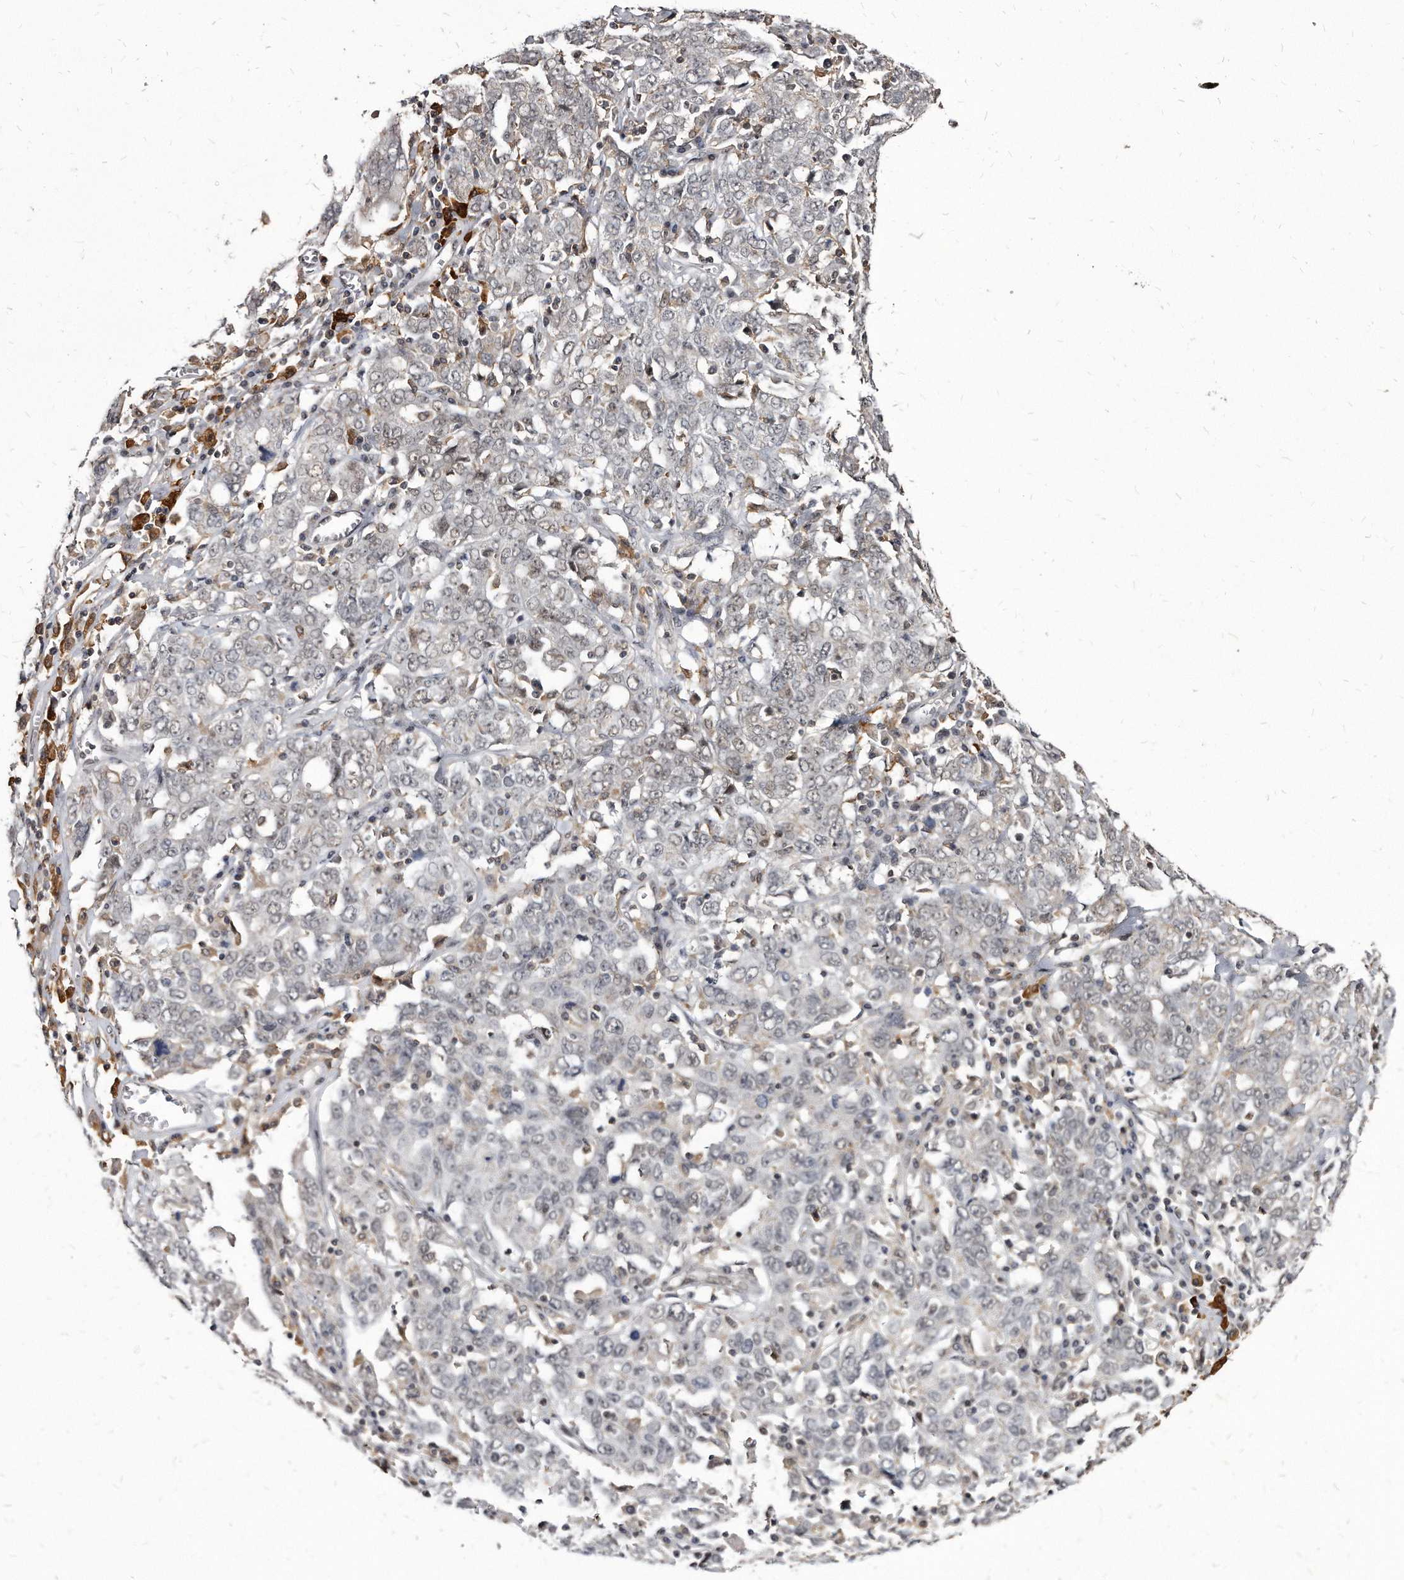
{"staining": {"intensity": "negative", "quantity": "none", "location": "none"}, "tissue": "ovarian cancer", "cell_type": "Tumor cells", "image_type": "cancer", "snomed": [{"axis": "morphology", "description": "Carcinoma, endometroid"}, {"axis": "topography", "description": "Ovary"}], "caption": "Immunohistochemical staining of human endometroid carcinoma (ovarian) exhibits no significant positivity in tumor cells.", "gene": "KLHDC3", "patient": {"sex": "female", "age": 62}}